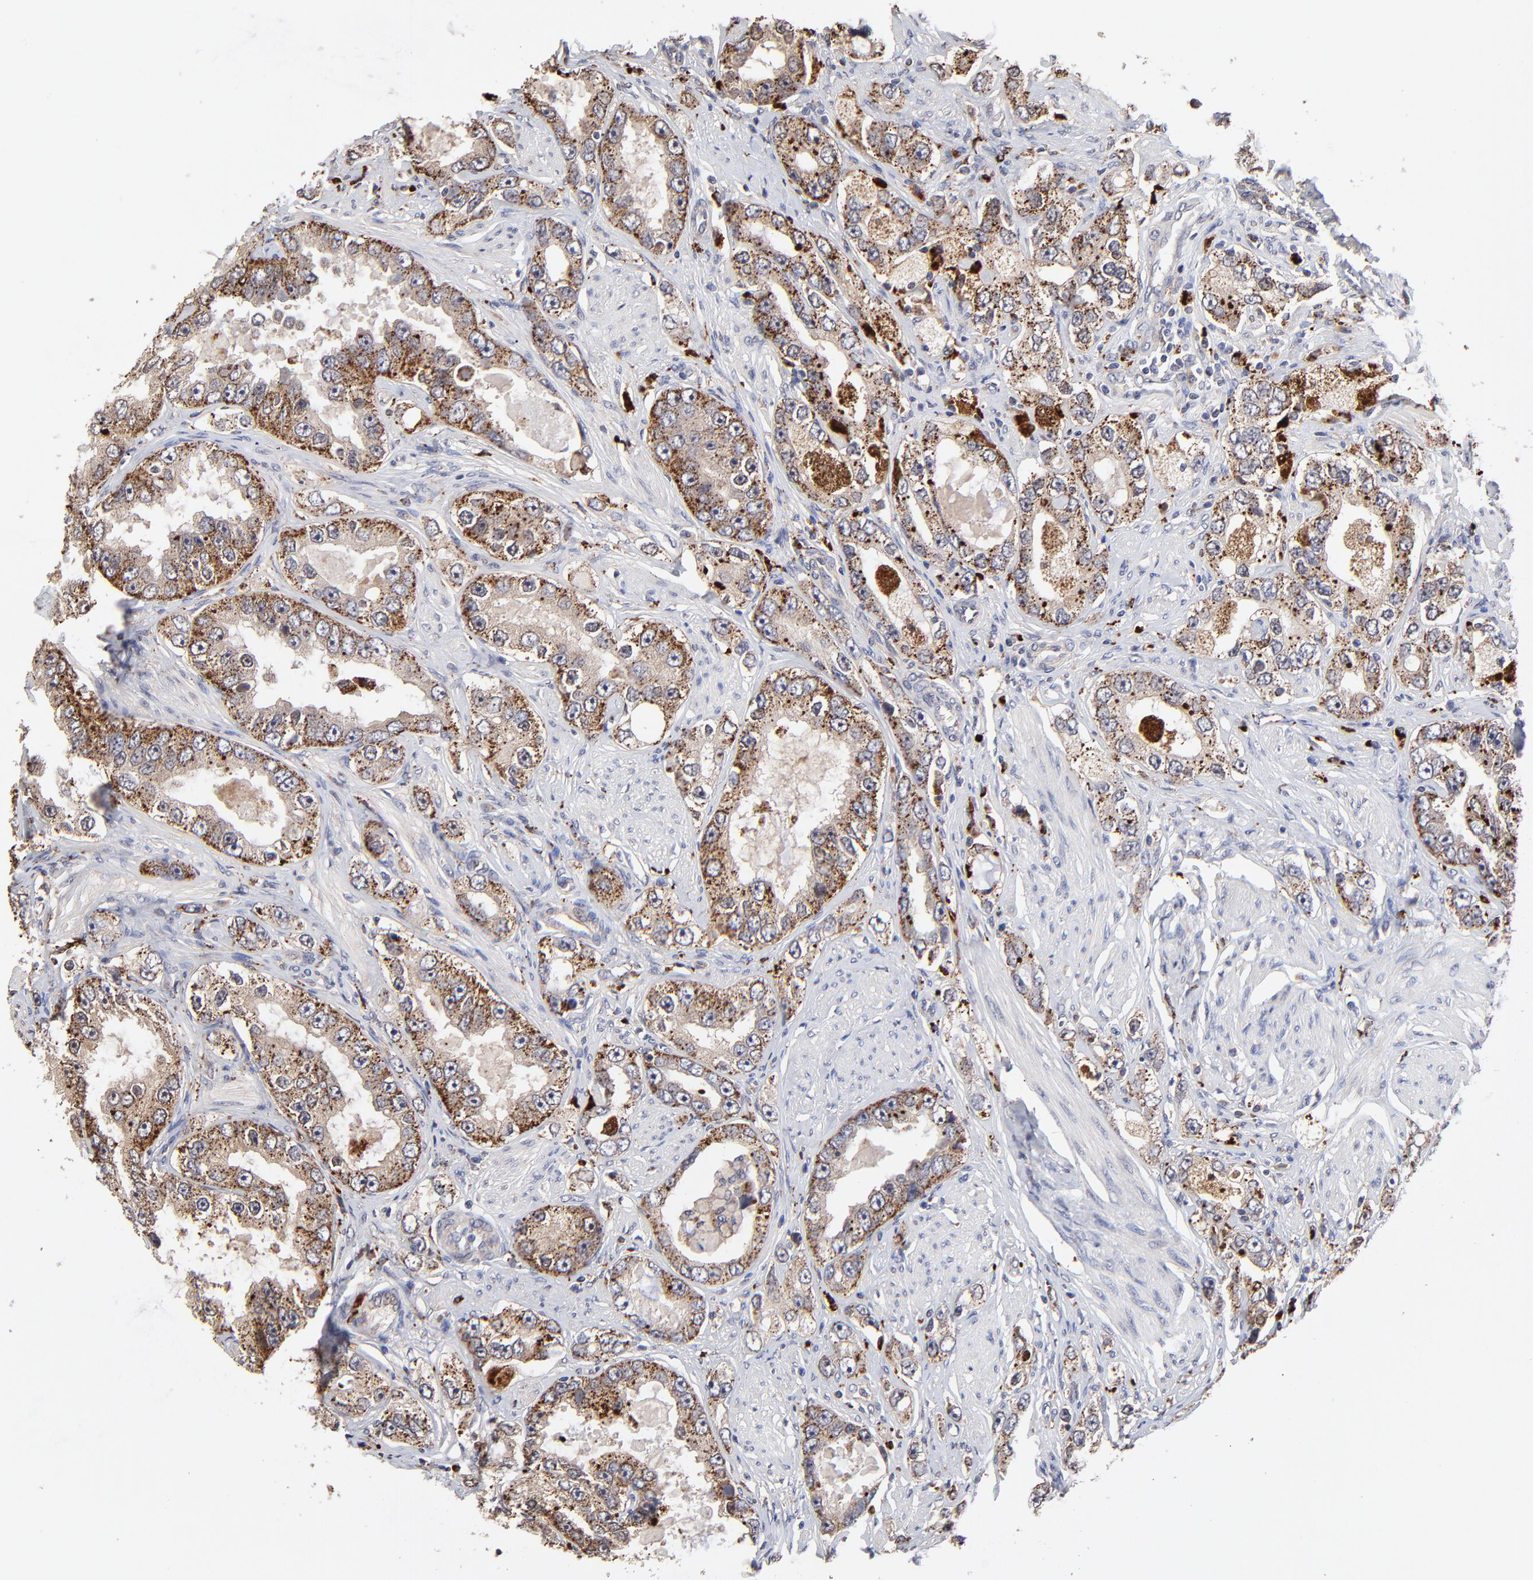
{"staining": {"intensity": "moderate", "quantity": "25%-75%", "location": "cytoplasmic/membranous"}, "tissue": "prostate cancer", "cell_type": "Tumor cells", "image_type": "cancer", "snomed": [{"axis": "morphology", "description": "Adenocarcinoma, High grade"}, {"axis": "topography", "description": "Prostate"}], "caption": "Prostate cancer (adenocarcinoma (high-grade)) stained with a protein marker shows moderate staining in tumor cells.", "gene": "PDE4B", "patient": {"sex": "male", "age": 63}}